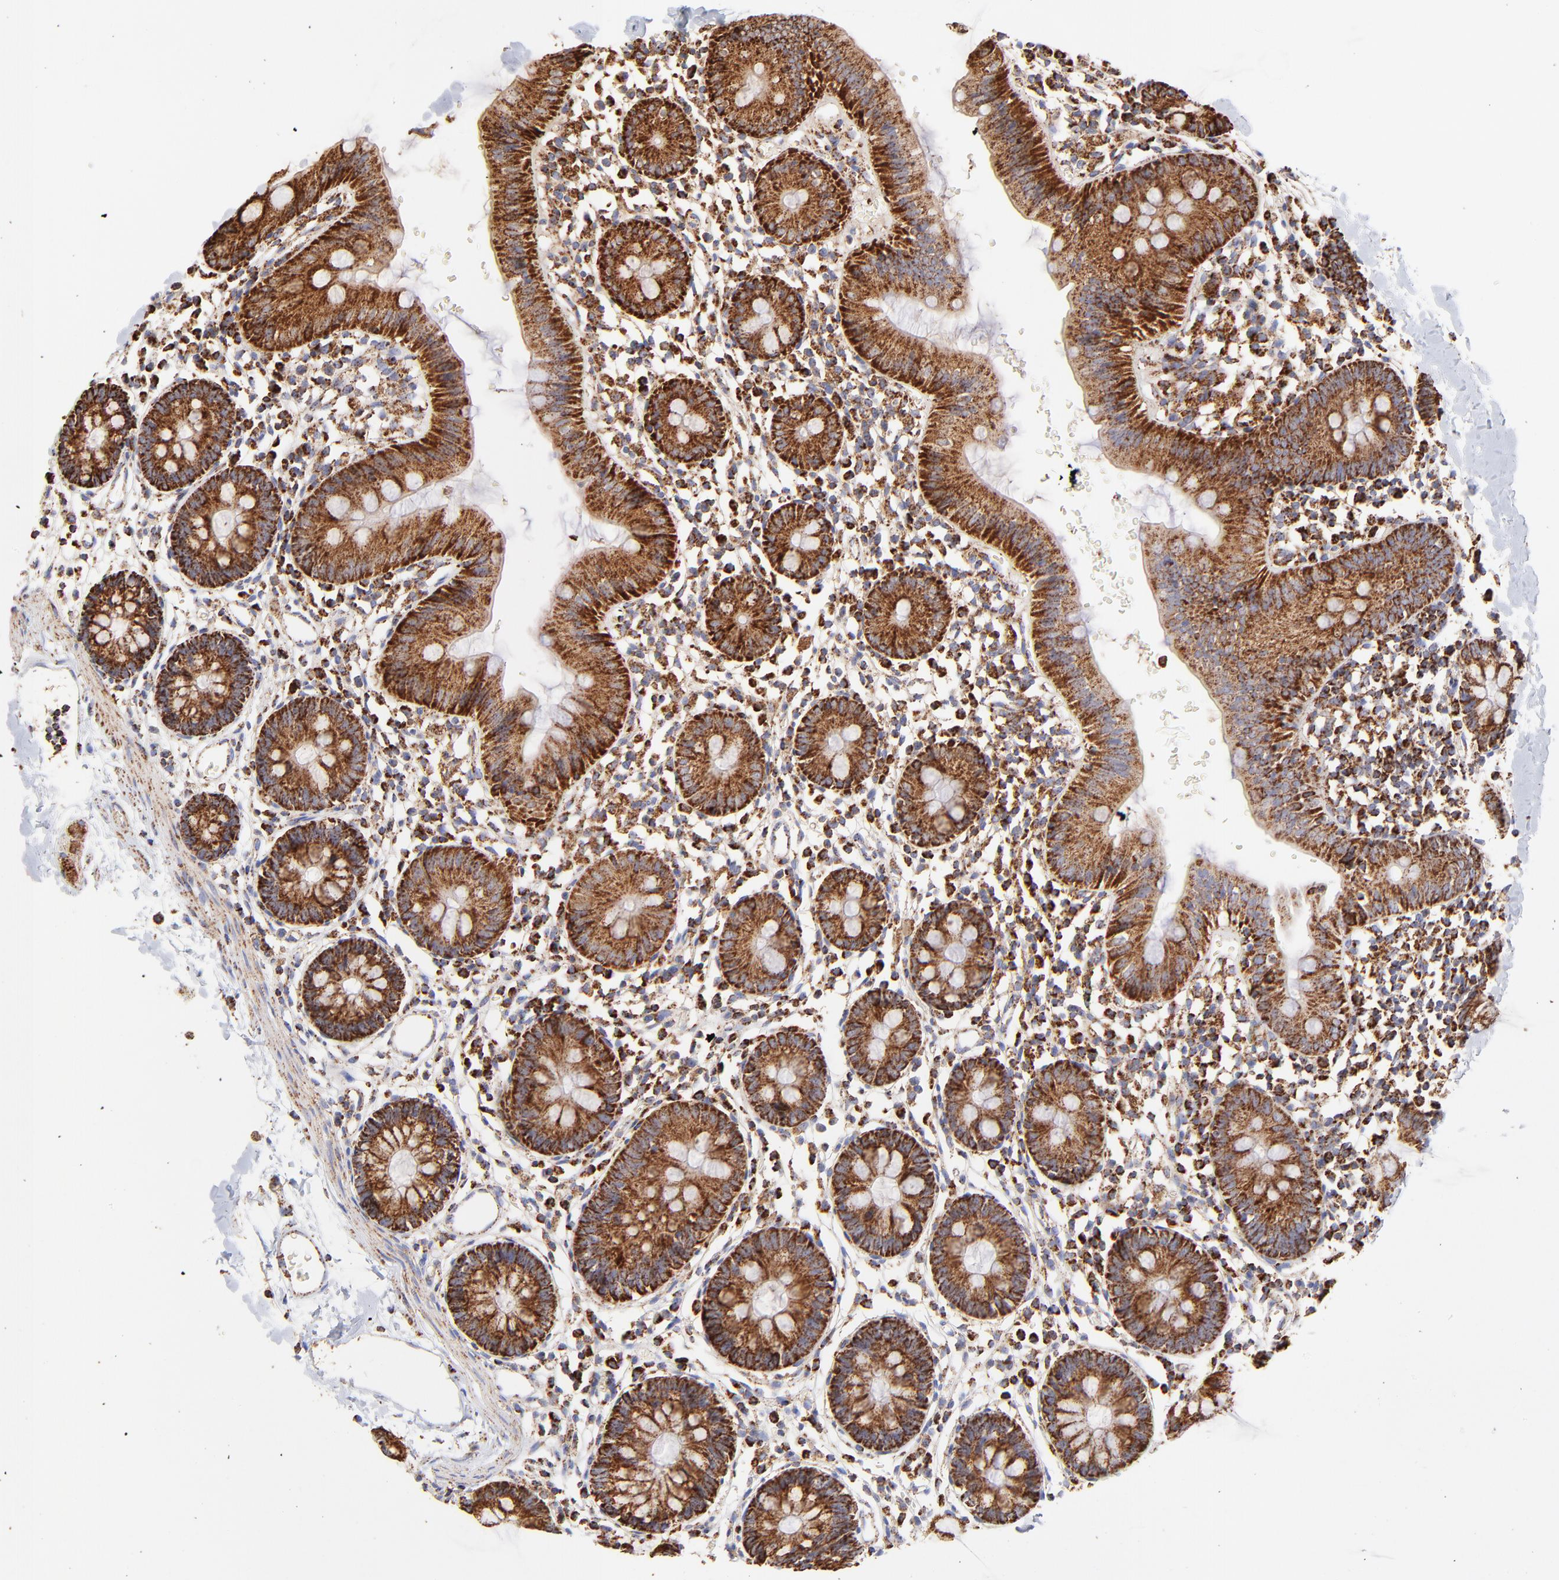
{"staining": {"intensity": "moderate", "quantity": "25%-75%", "location": "cytoplasmic/membranous"}, "tissue": "colon", "cell_type": "Endothelial cells", "image_type": "normal", "snomed": [{"axis": "morphology", "description": "Normal tissue, NOS"}, {"axis": "topography", "description": "Colon"}], "caption": "Approximately 25%-75% of endothelial cells in benign colon show moderate cytoplasmic/membranous protein staining as visualized by brown immunohistochemical staining.", "gene": "ECH1", "patient": {"sex": "male", "age": 14}}